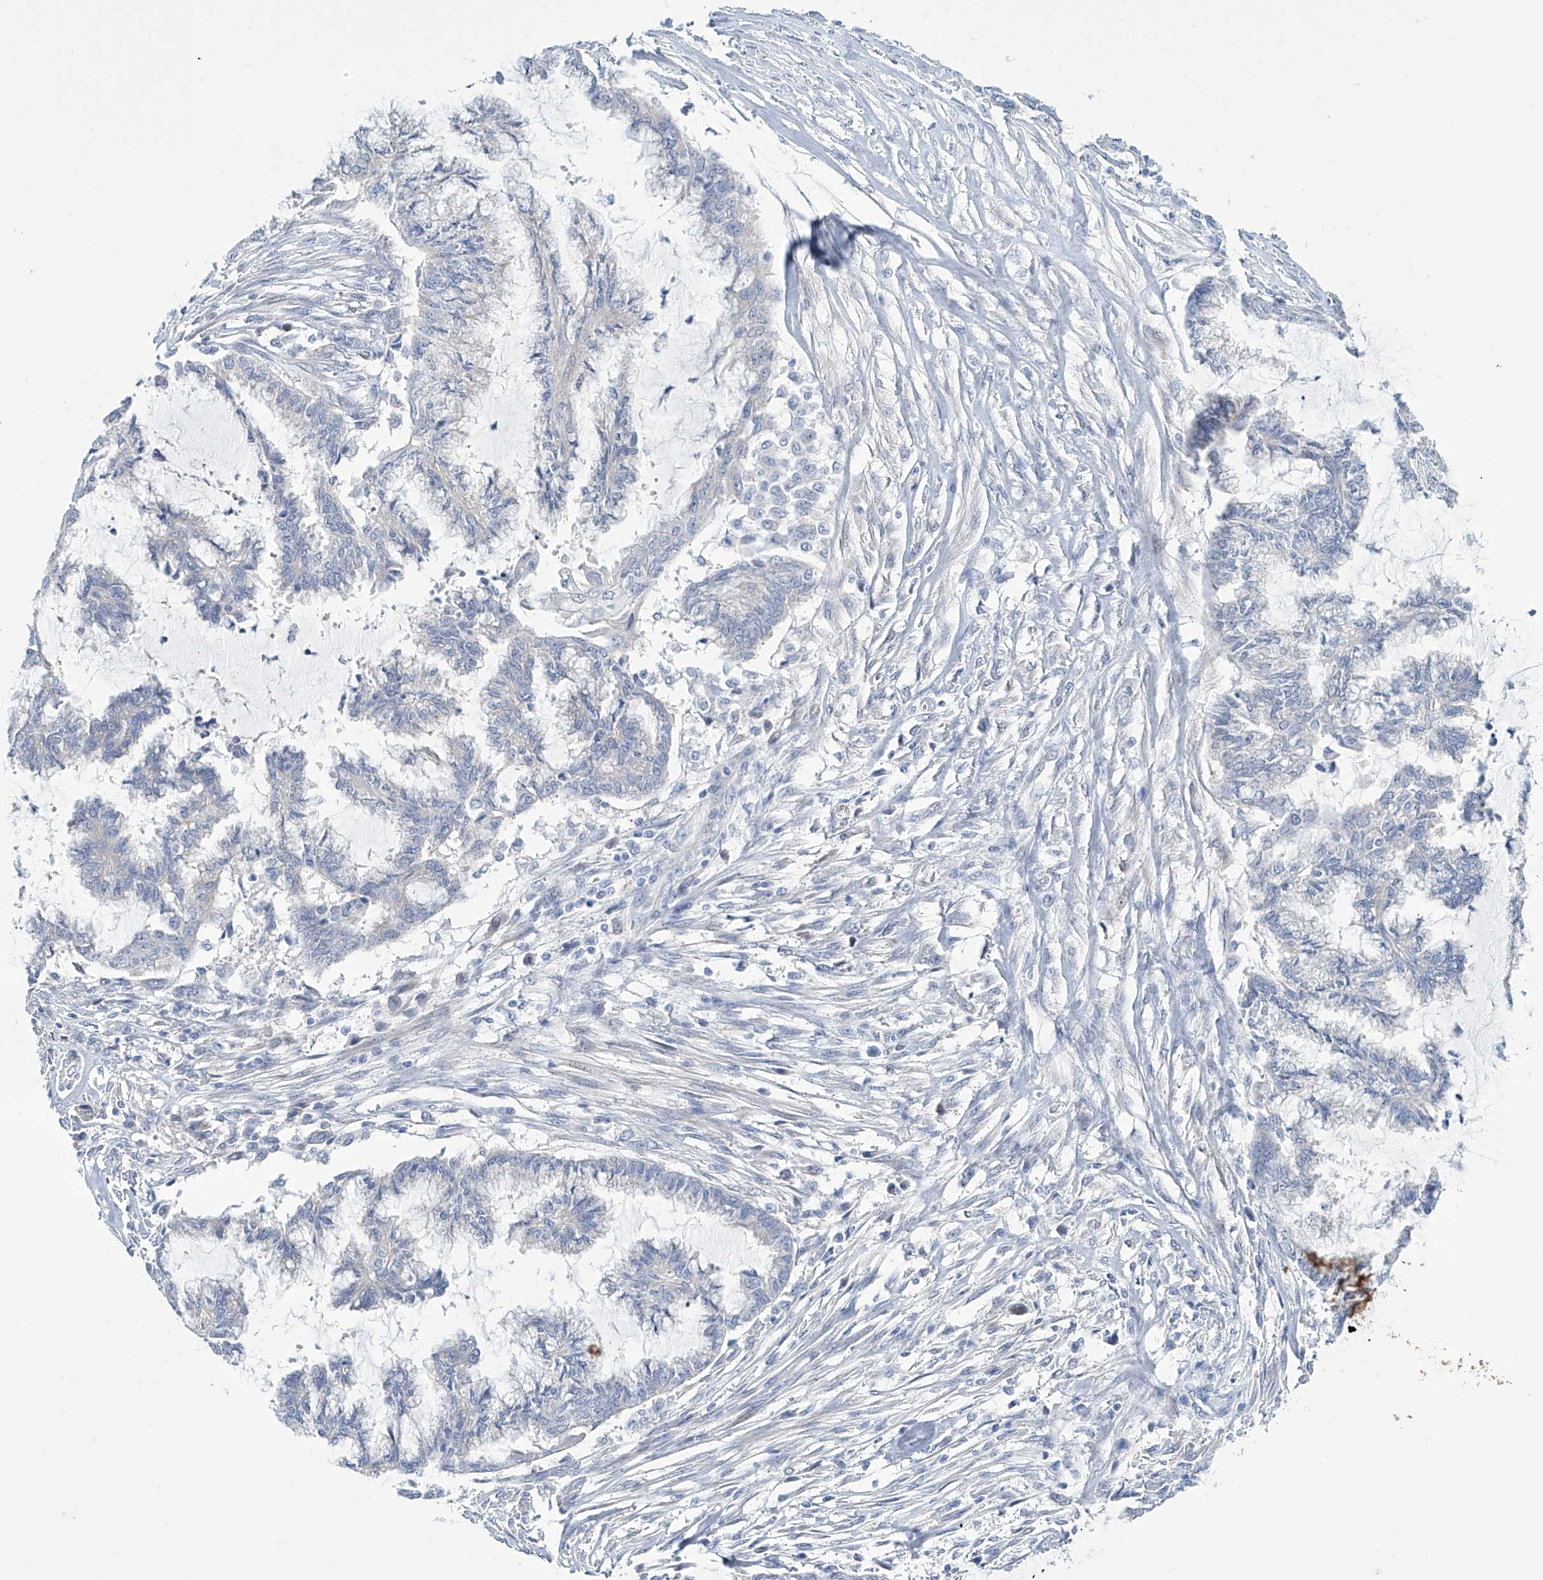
{"staining": {"intensity": "negative", "quantity": "none", "location": "none"}, "tissue": "endometrial cancer", "cell_type": "Tumor cells", "image_type": "cancer", "snomed": [{"axis": "morphology", "description": "Adenocarcinoma, NOS"}, {"axis": "topography", "description": "Endometrium"}], "caption": "IHC histopathology image of neoplastic tissue: endometrial cancer (adenocarcinoma) stained with DAB (3,3'-diaminobenzidine) displays no significant protein expression in tumor cells.", "gene": "TRIM60", "patient": {"sex": "female", "age": 86}}